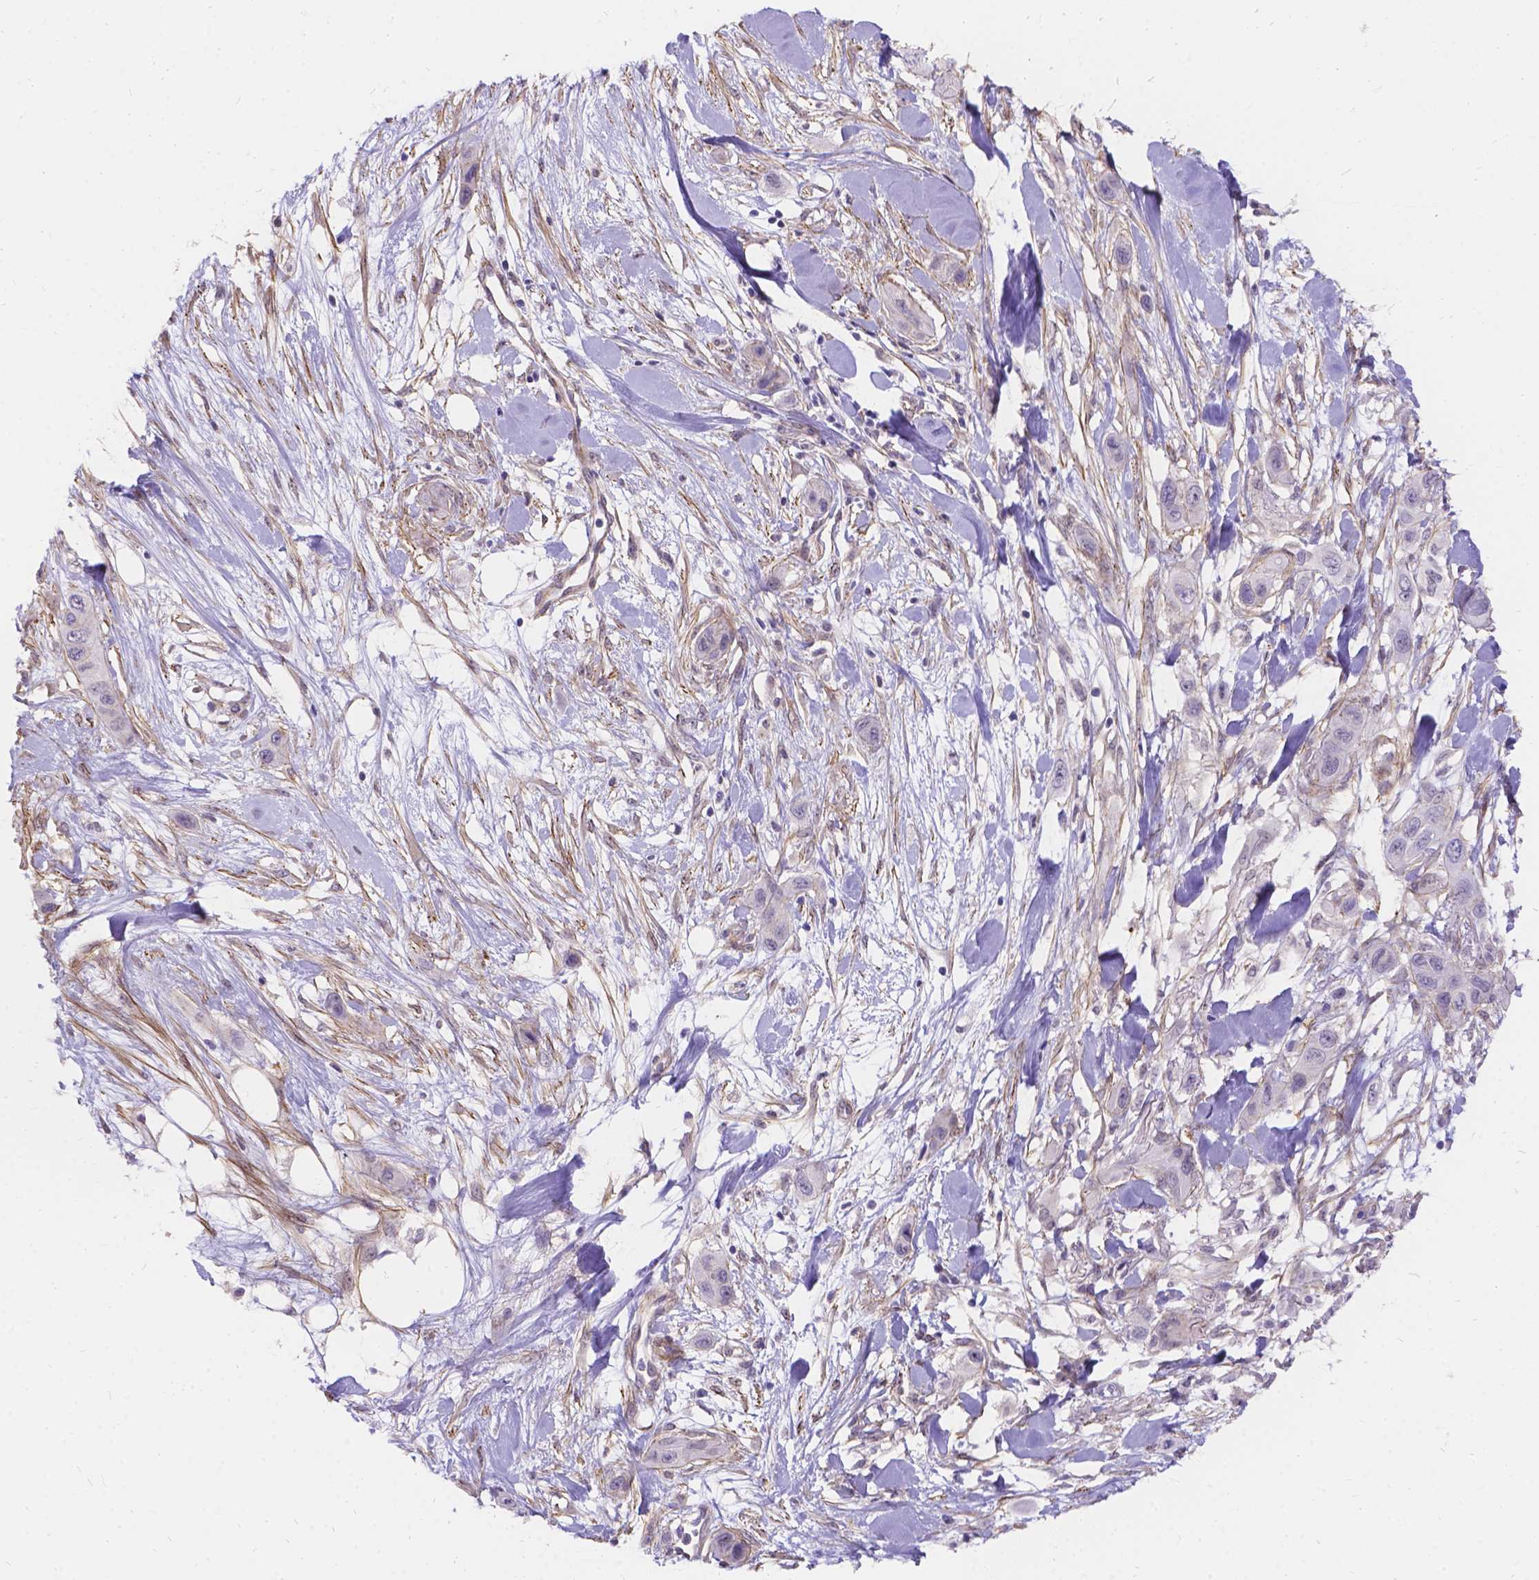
{"staining": {"intensity": "negative", "quantity": "none", "location": "none"}, "tissue": "skin cancer", "cell_type": "Tumor cells", "image_type": "cancer", "snomed": [{"axis": "morphology", "description": "Squamous cell carcinoma, NOS"}, {"axis": "topography", "description": "Skin"}], "caption": "The histopathology image demonstrates no staining of tumor cells in squamous cell carcinoma (skin). Brightfield microscopy of immunohistochemistry stained with DAB (brown) and hematoxylin (blue), captured at high magnification.", "gene": "PALS1", "patient": {"sex": "male", "age": 79}}